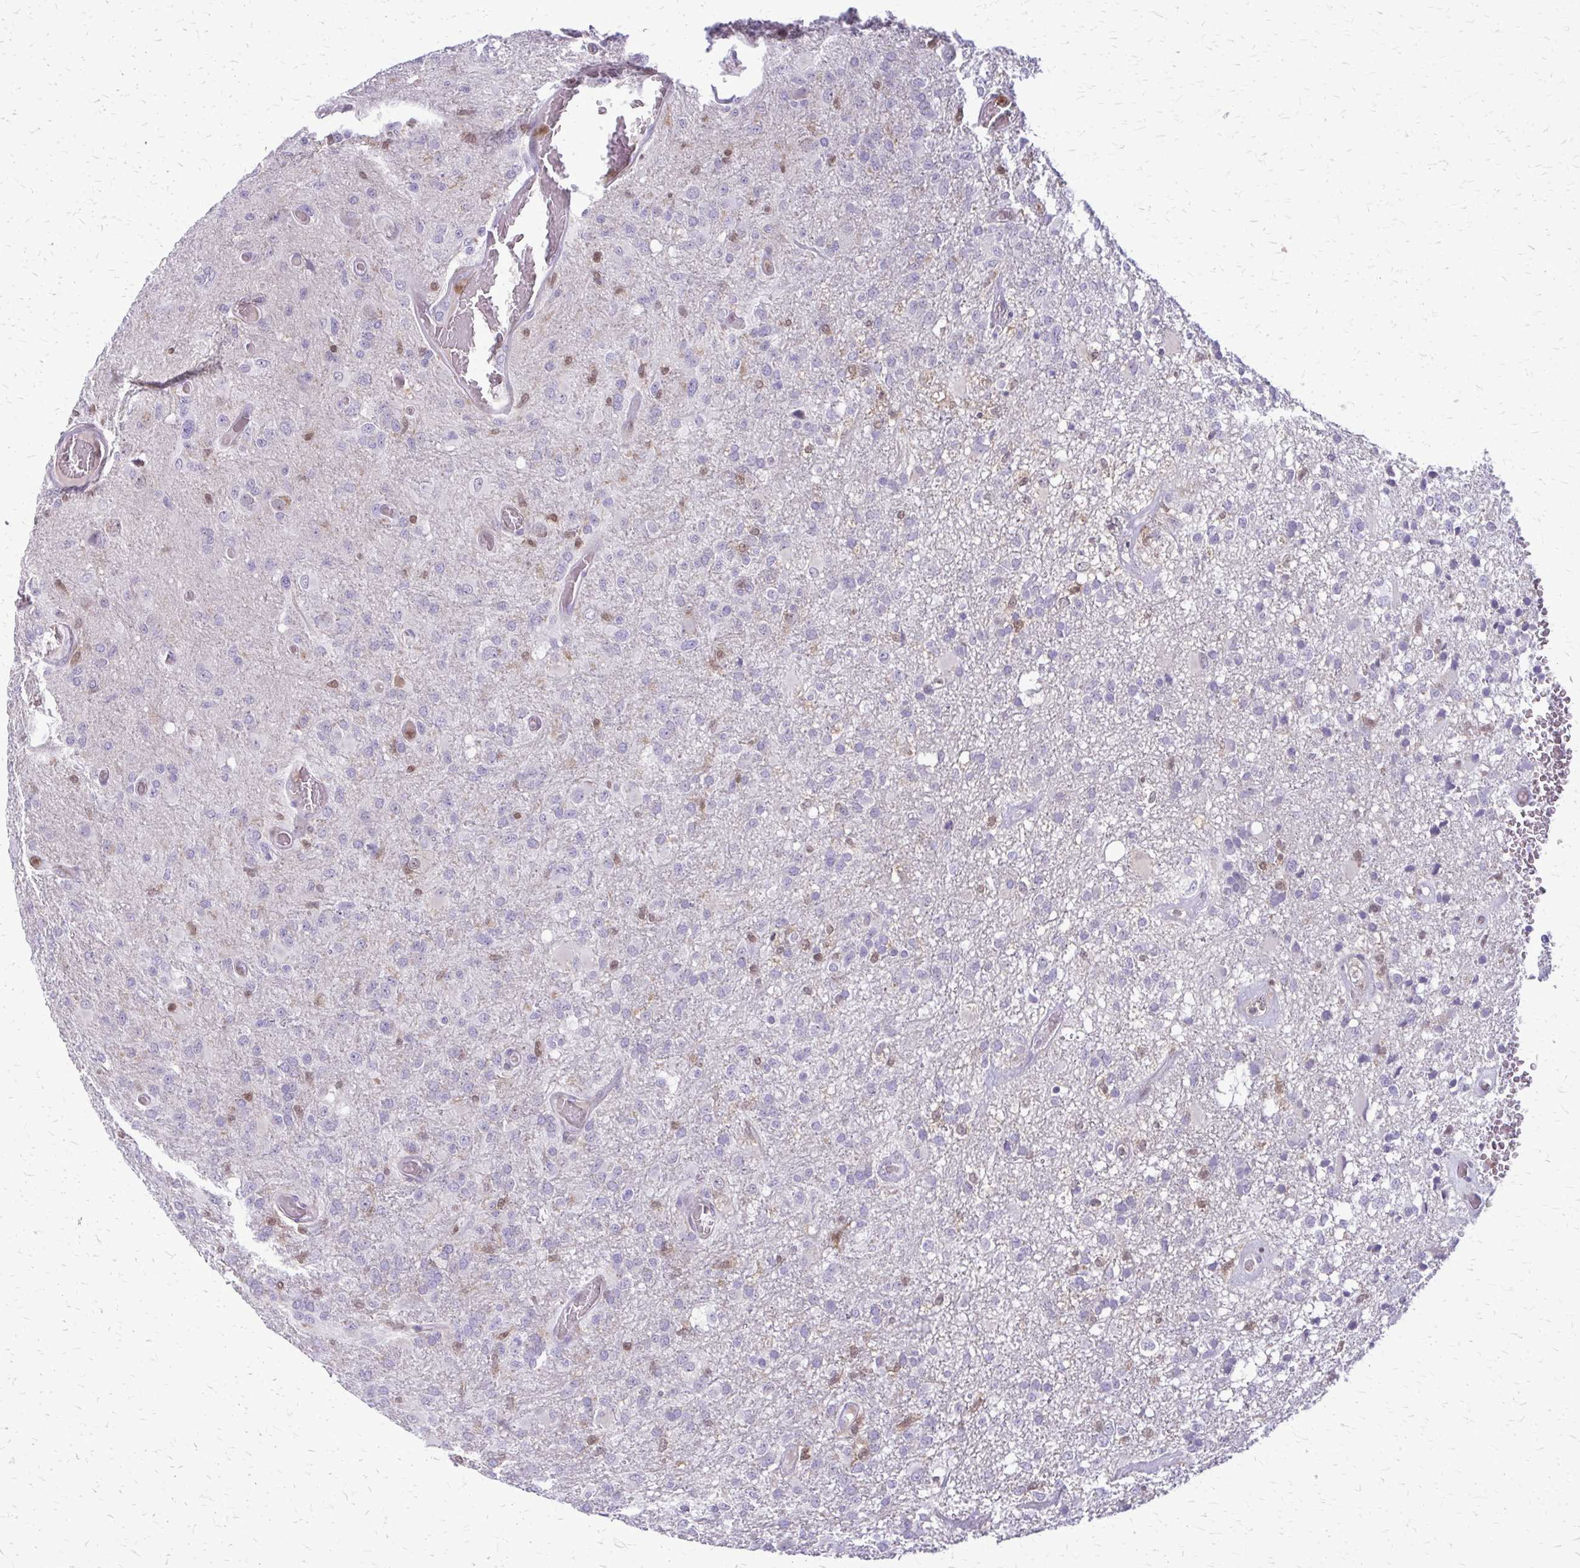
{"staining": {"intensity": "negative", "quantity": "none", "location": "none"}, "tissue": "glioma", "cell_type": "Tumor cells", "image_type": "cancer", "snomed": [{"axis": "morphology", "description": "Glioma, malignant, High grade"}, {"axis": "topography", "description": "Brain"}], "caption": "The micrograph shows no significant expression in tumor cells of glioma.", "gene": "GLRX", "patient": {"sex": "female", "age": 74}}